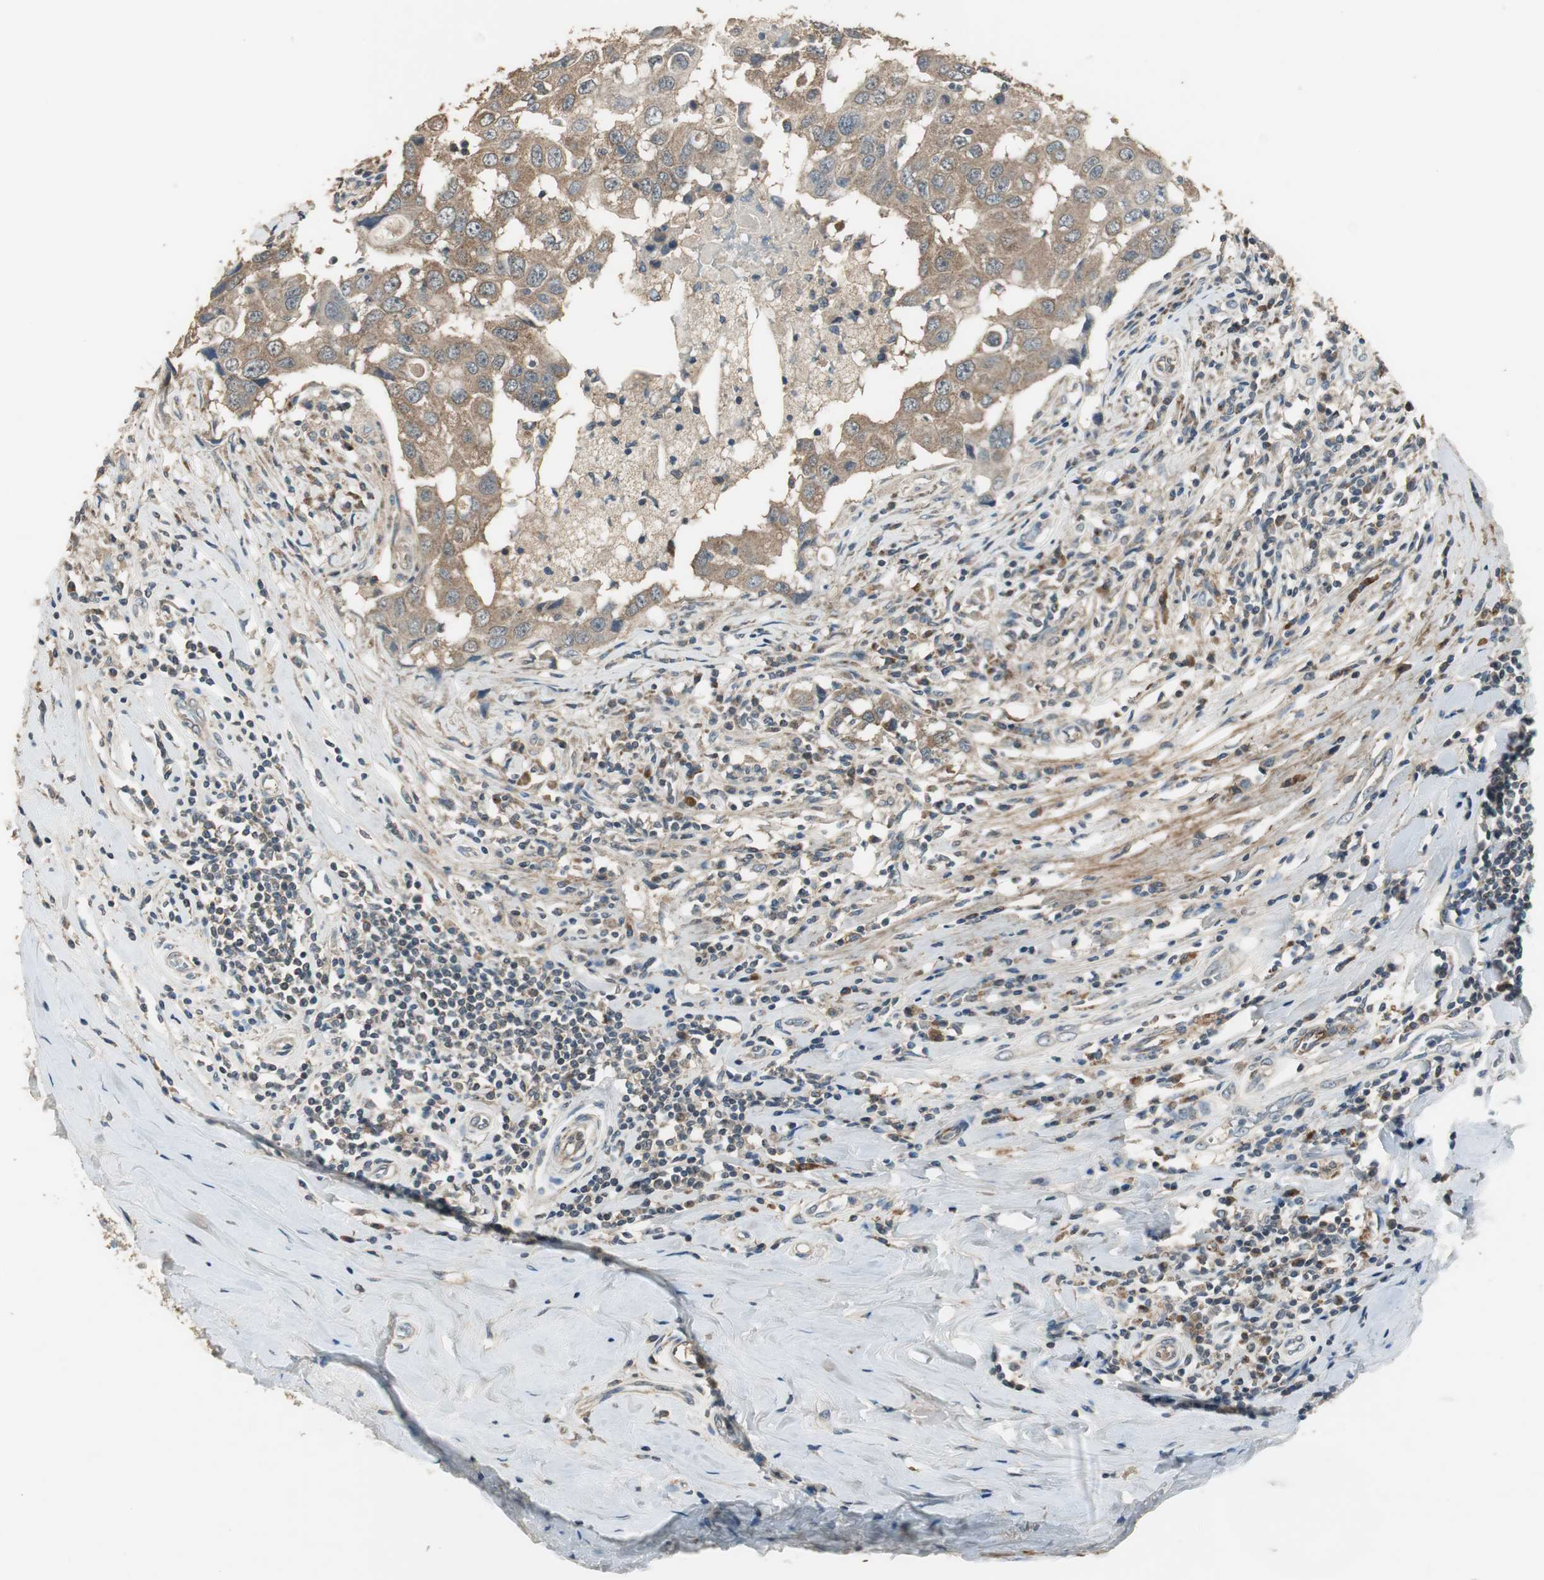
{"staining": {"intensity": "weak", "quantity": ">75%", "location": "cytoplasmic/membranous"}, "tissue": "breast cancer", "cell_type": "Tumor cells", "image_type": "cancer", "snomed": [{"axis": "morphology", "description": "Duct carcinoma"}, {"axis": "topography", "description": "Breast"}], "caption": "Breast intraductal carcinoma stained with DAB immunohistochemistry demonstrates low levels of weak cytoplasmic/membranous staining in approximately >75% of tumor cells. (Brightfield microscopy of DAB IHC at high magnification).", "gene": "MSTO1", "patient": {"sex": "female", "age": 27}}